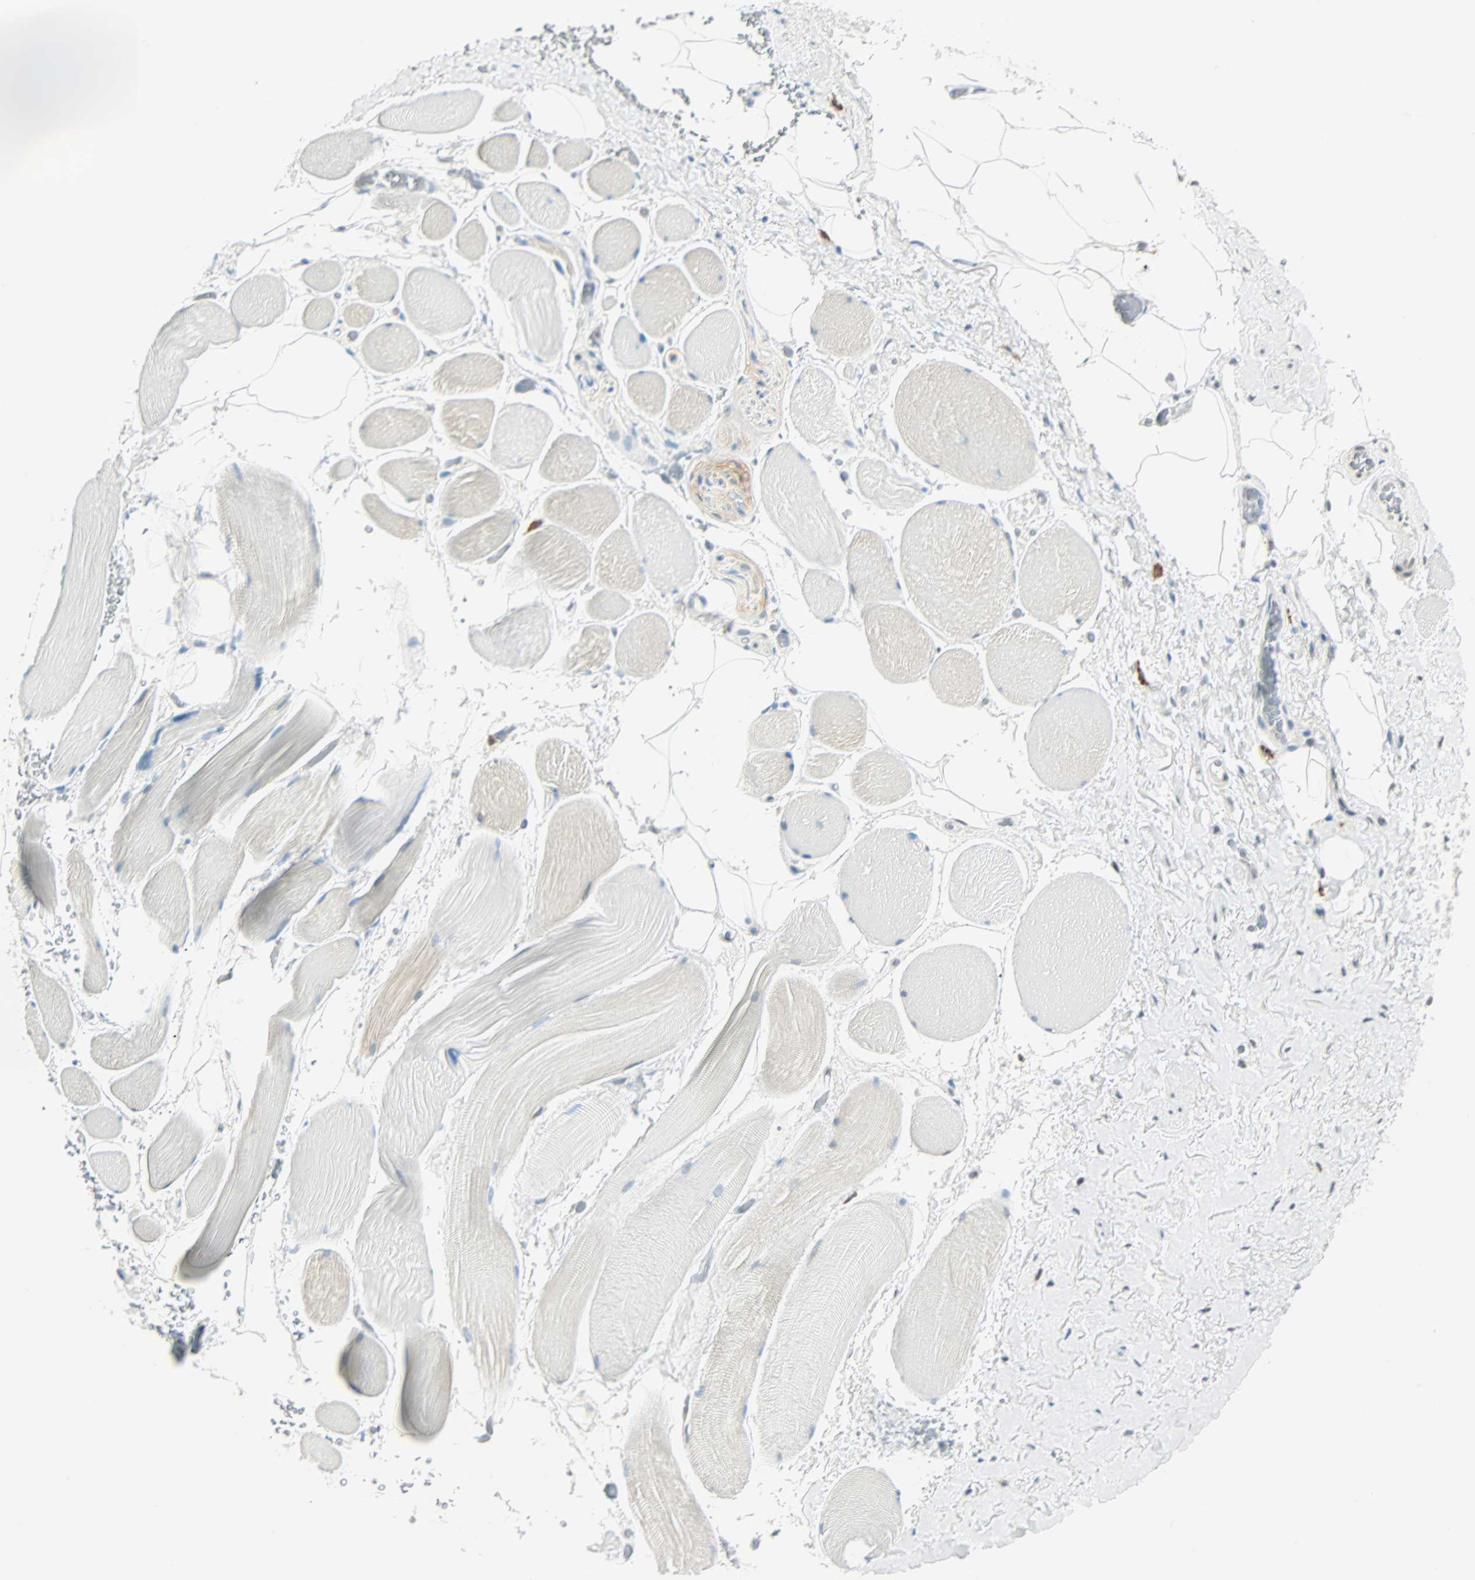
{"staining": {"intensity": "moderate", "quantity": ">75%", "location": "nuclear"}, "tissue": "adipose tissue", "cell_type": "Adipocytes", "image_type": "normal", "snomed": [{"axis": "morphology", "description": "Normal tissue, NOS"}, {"axis": "topography", "description": "Soft tissue"}, {"axis": "topography", "description": "Peripheral nerve tissue"}], "caption": "Moderate nuclear staining is appreciated in approximately >75% of adipocytes in normal adipose tissue.", "gene": "NELFE", "patient": {"sex": "female", "age": 71}}